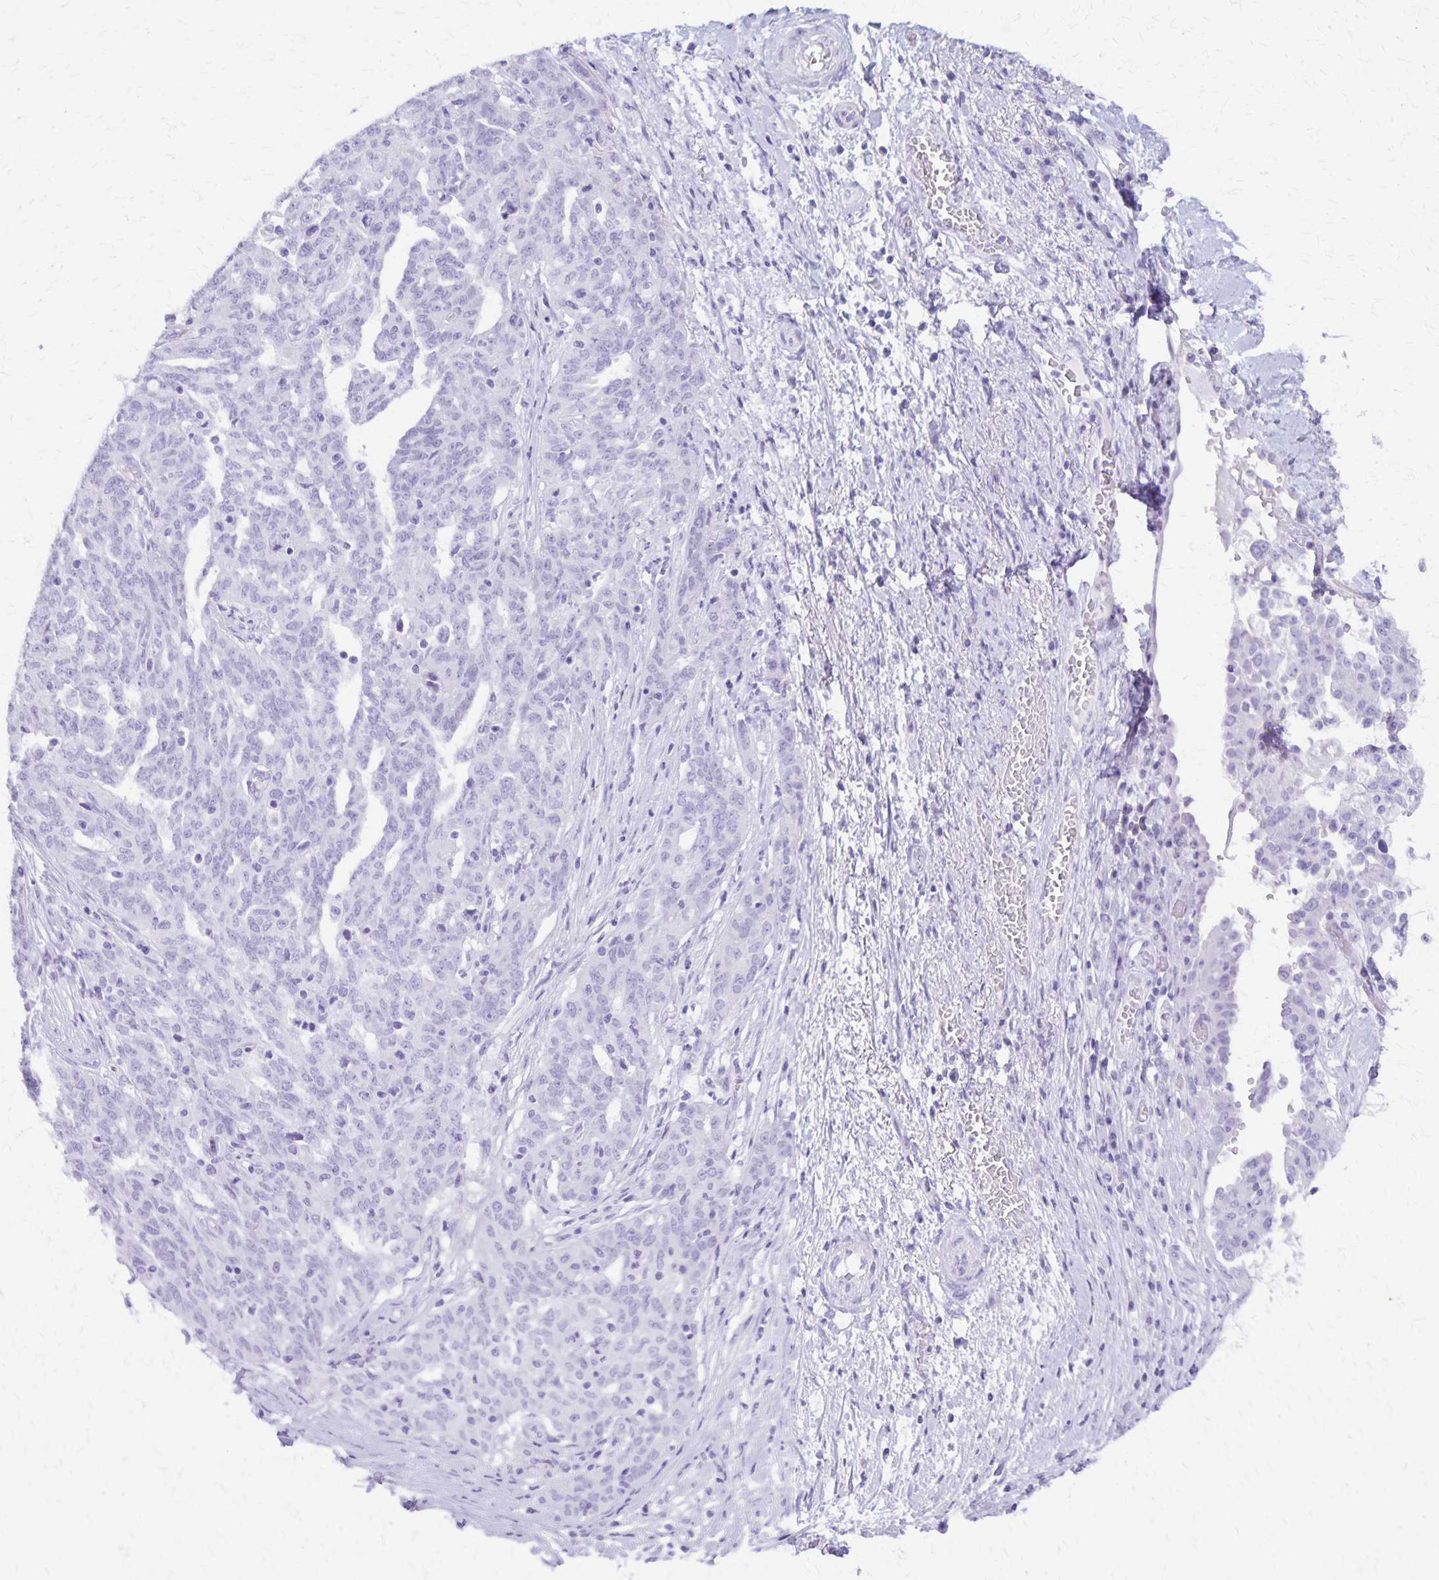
{"staining": {"intensity": "negative", "quantity": "none", "location": "none"}, "tissue": "ovarian cancer", "cell_type": "Tumor cells", "image_type": "cancer", "snomed": [{"axis": "morphology", "description": "Cystadenocarcinoma, serous, NOS"}, {"axis": "topography", "description": "Ovary"}], "caption": "IHC histopathology image of neoplastic tissue: human ovarian cancer (serous cystadenocarcinoma) stained with DAB demonstrates no significant protein positivity in tumor cells.", "gene": "DEFA5", "patient": {"sex": "female", "age": 67}}